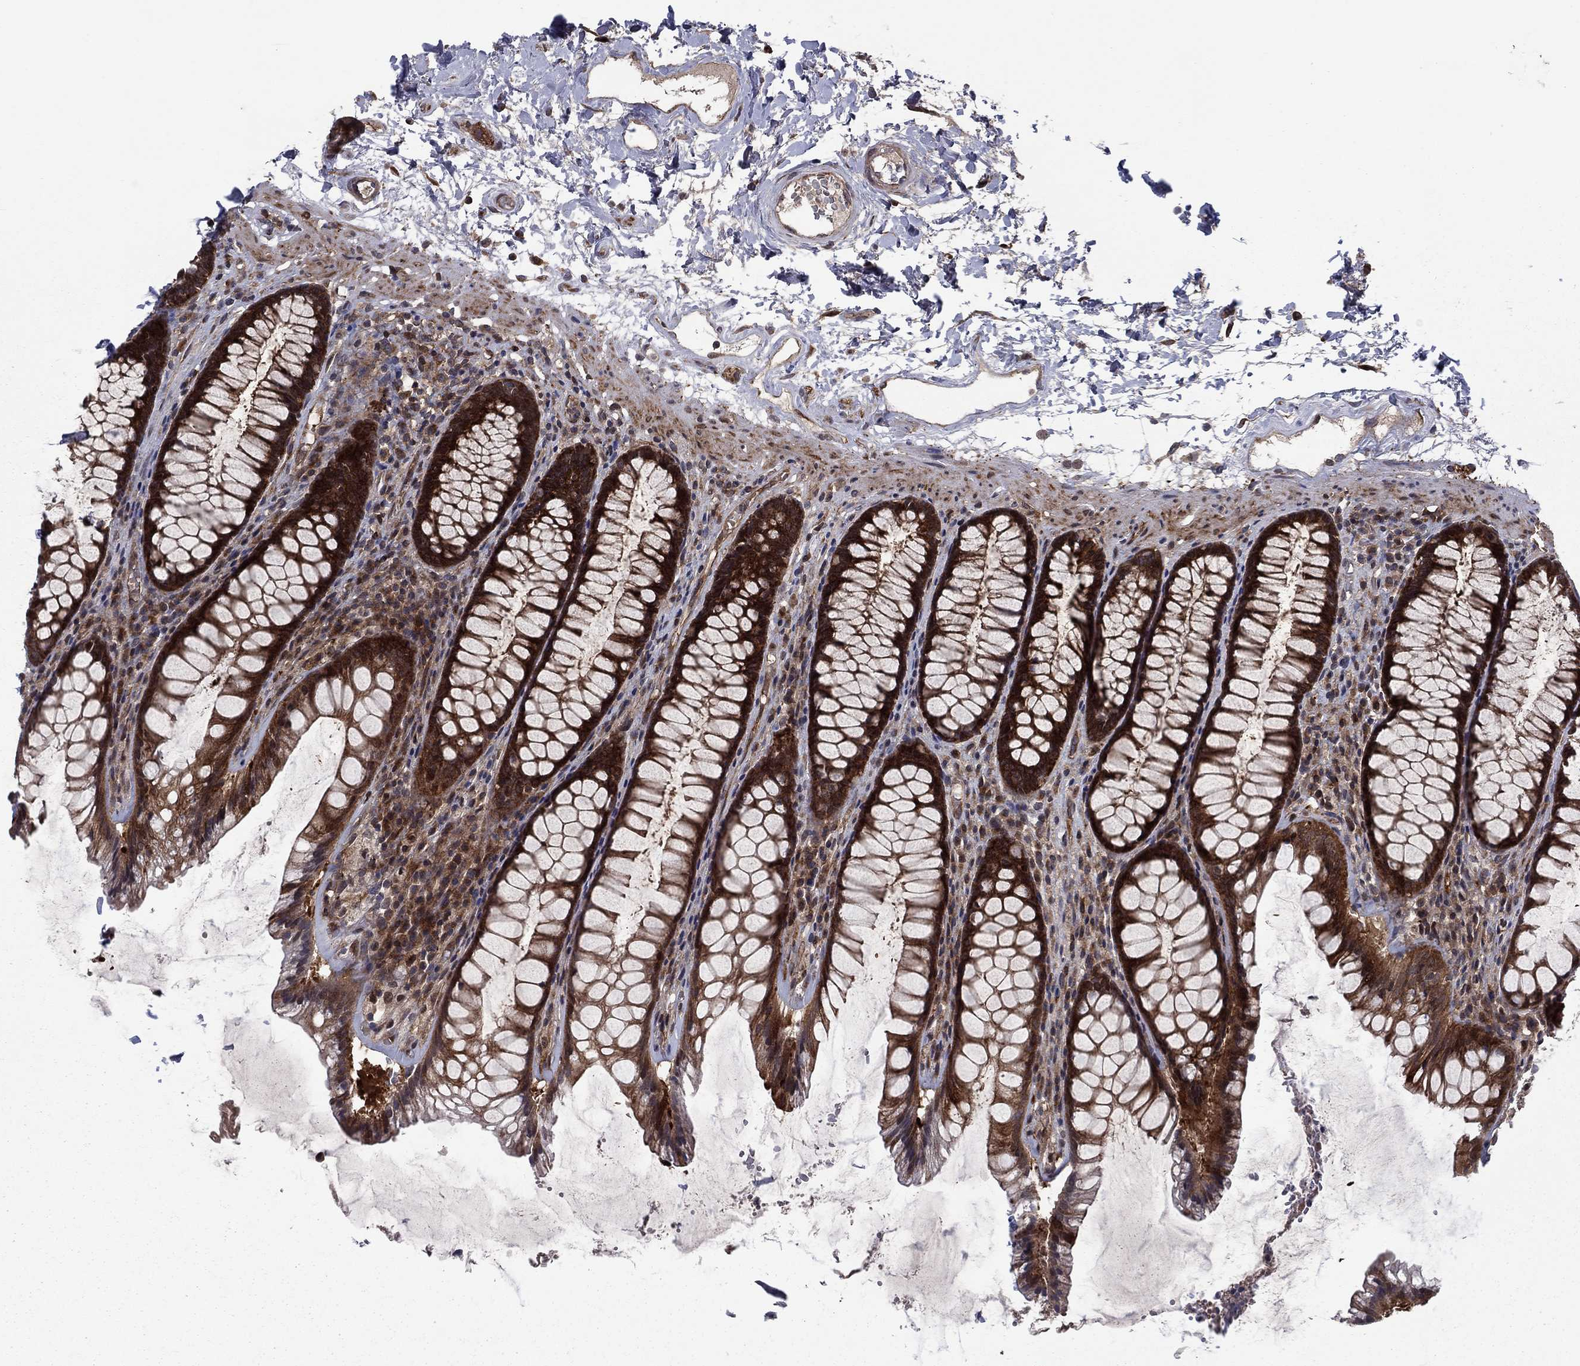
{"staining": {"intensity": "strong", "quantity": ">75%", "location": "cytoplasmic/membranous"}, "tissue": "rectum", "cell_type": "Glandular cells", "image_type": "normal", "snomed": [{"axis": "morphology", "description": "Normal tissue, NOS"}, {"axis": "topography", "description": "Rectum"}], "caption": "Immunohistochemistry (IHC) (DAB (3,3'-diaminobenzidine)) staining of normal human rectum demonstrates strong cytoplasmic/membranous protein expression in about >75% of glandular cells.", "gene": "HDAC4", "patient": {"sex": "male", "age": 72}}